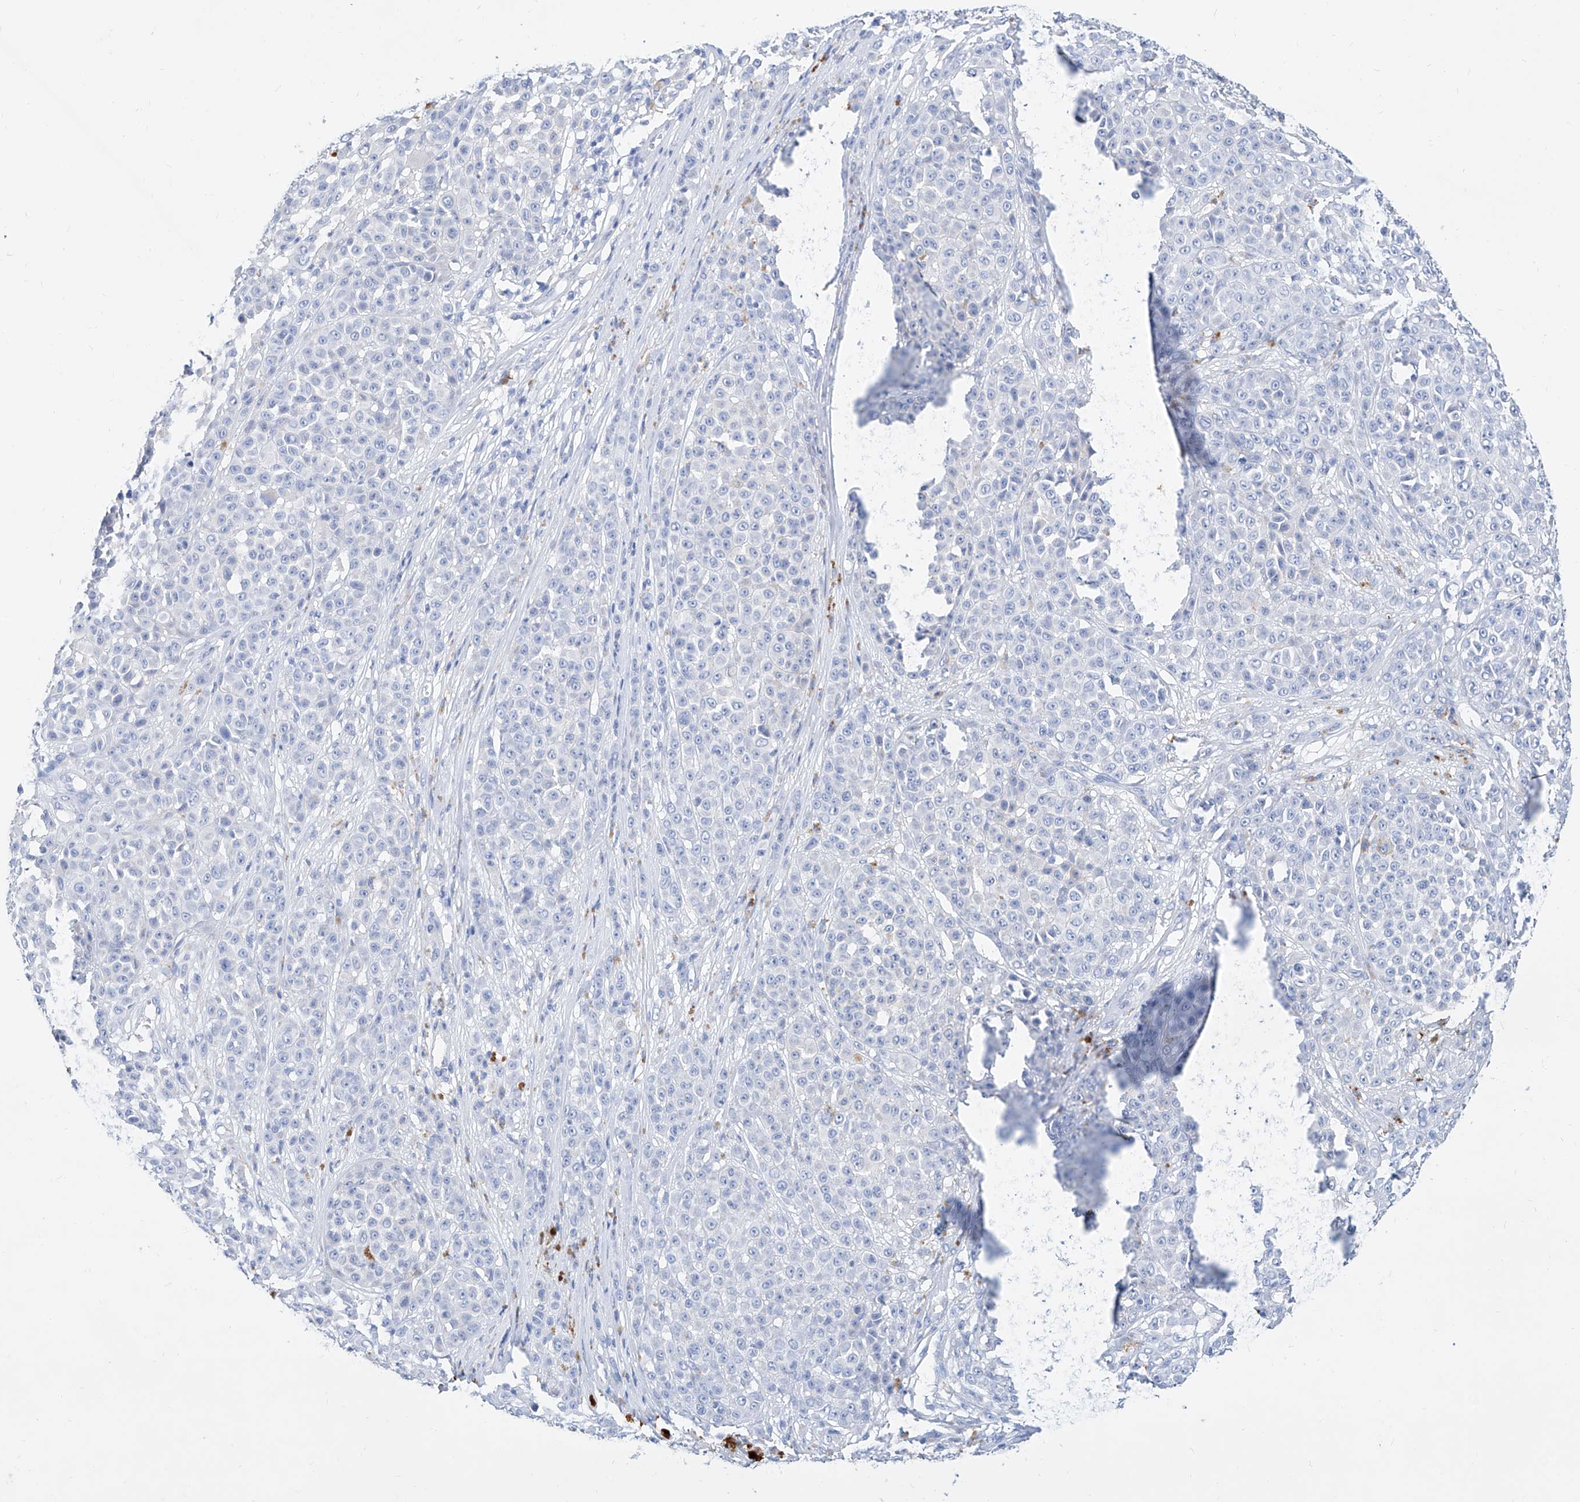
{"staining": {"intensity": "negative", "quantity": "none", "location": "none"}, "tissue": "melanoma", "cell_type": "Tumor cells", "image_type": "cancer", "snomed": [{"axis": "morphology", "description": "Malignant melanoma, NOS"}, {"axis": "topography", "description": "Skin"}], "caption": "A high-resolution image shows IHC staining of malignant melanoma, which exhibits no significant staining in tumor cells.", "gene": "SLC25A29", "patient": {"sex": "female", "age": 94}}